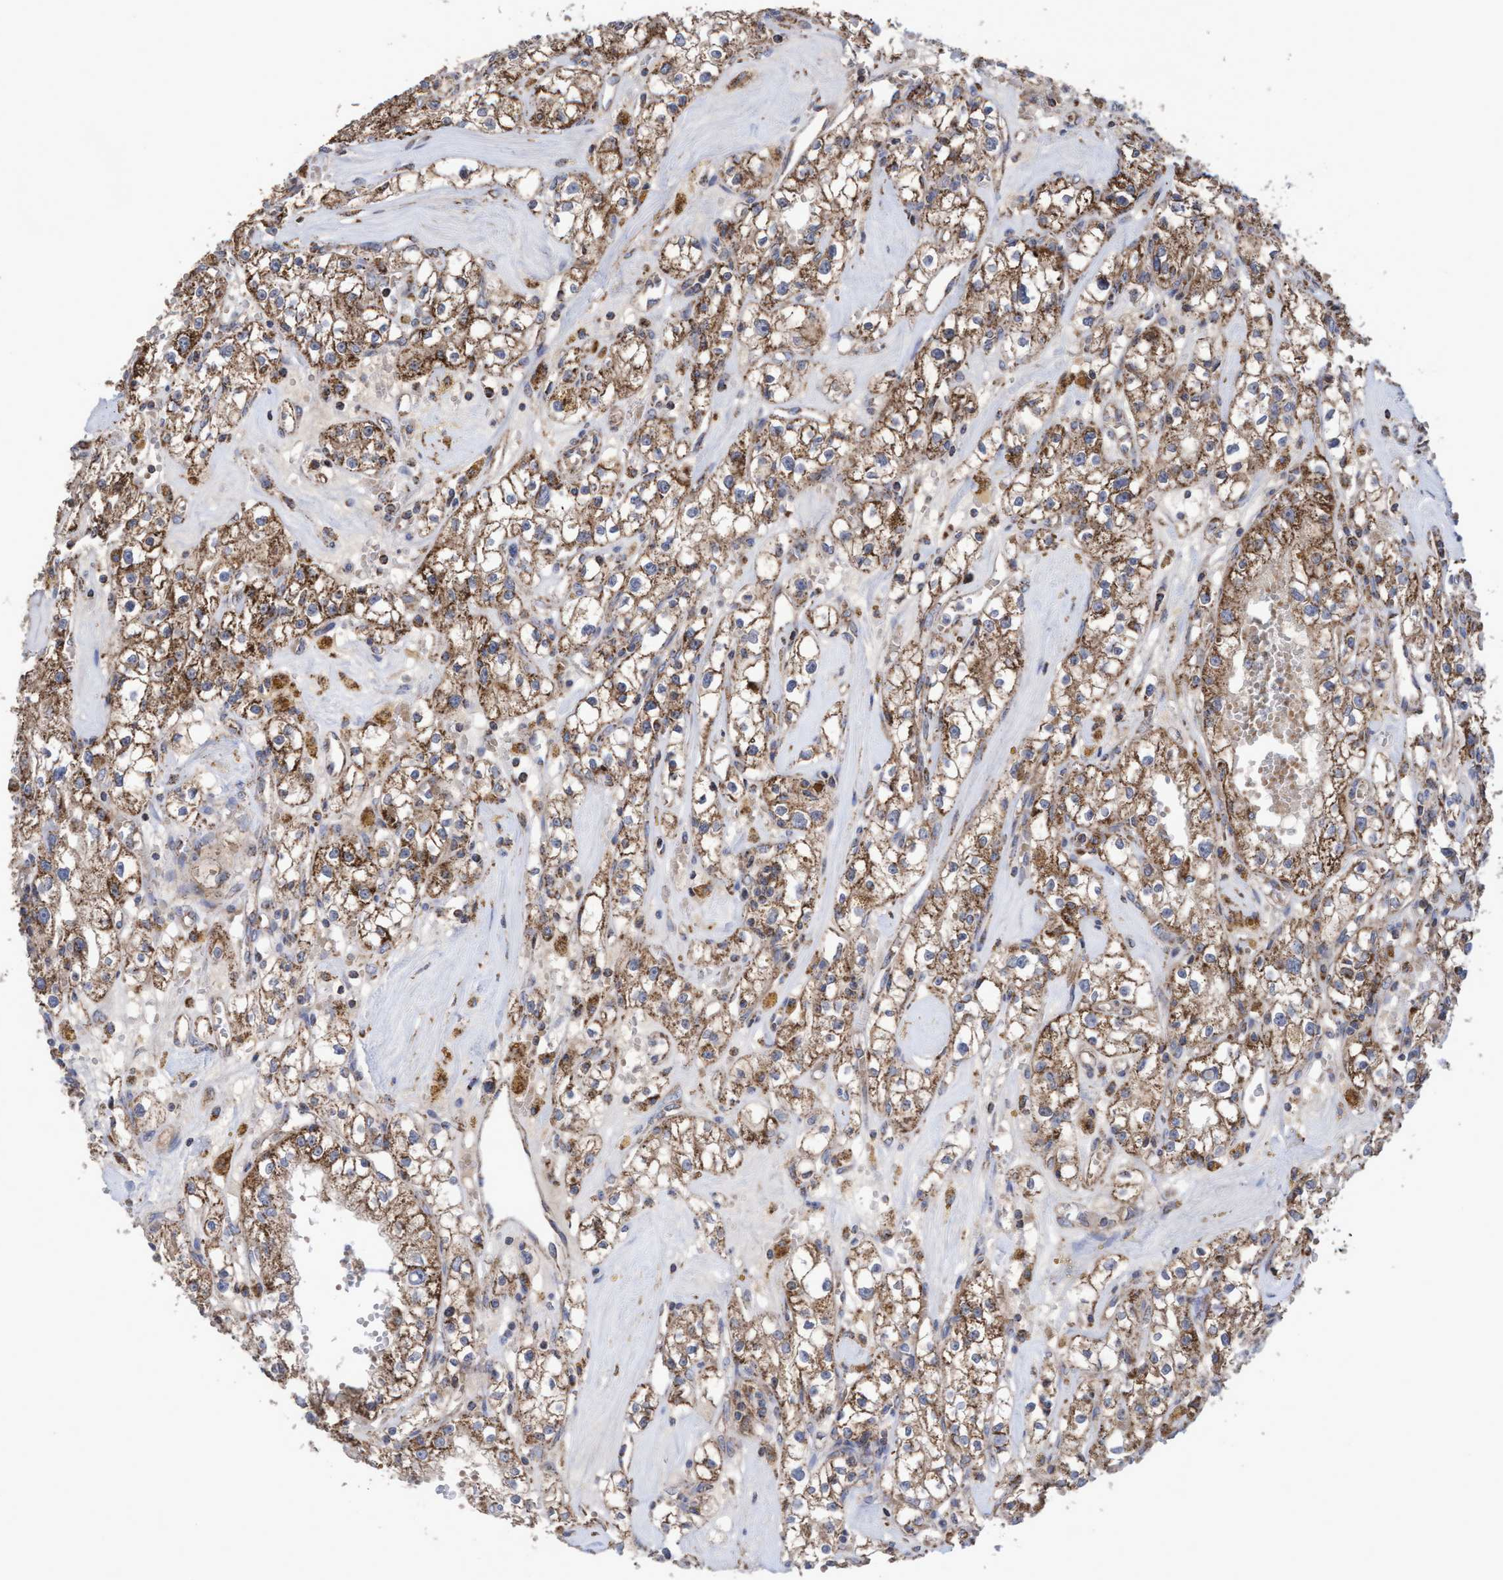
{"staining": {"intensity": "moderate", "quantity": ">75%", "location": "cytoplasmic/membranous"}, "tissue": "renal cancer", "cell_type": "Tumor cells", "image_type": "cancer", "snomed": [{"axis": "morphology", "description": "Adenocarcinoma, NOS"}, {"axis": "topography", "description": "Kidney"}], "caption": "Human renal cancer stained with a protein marker shows moderate staining in tumor cells.", "gene": "COBL", "patient": {"sex": "male", "age": 56}}